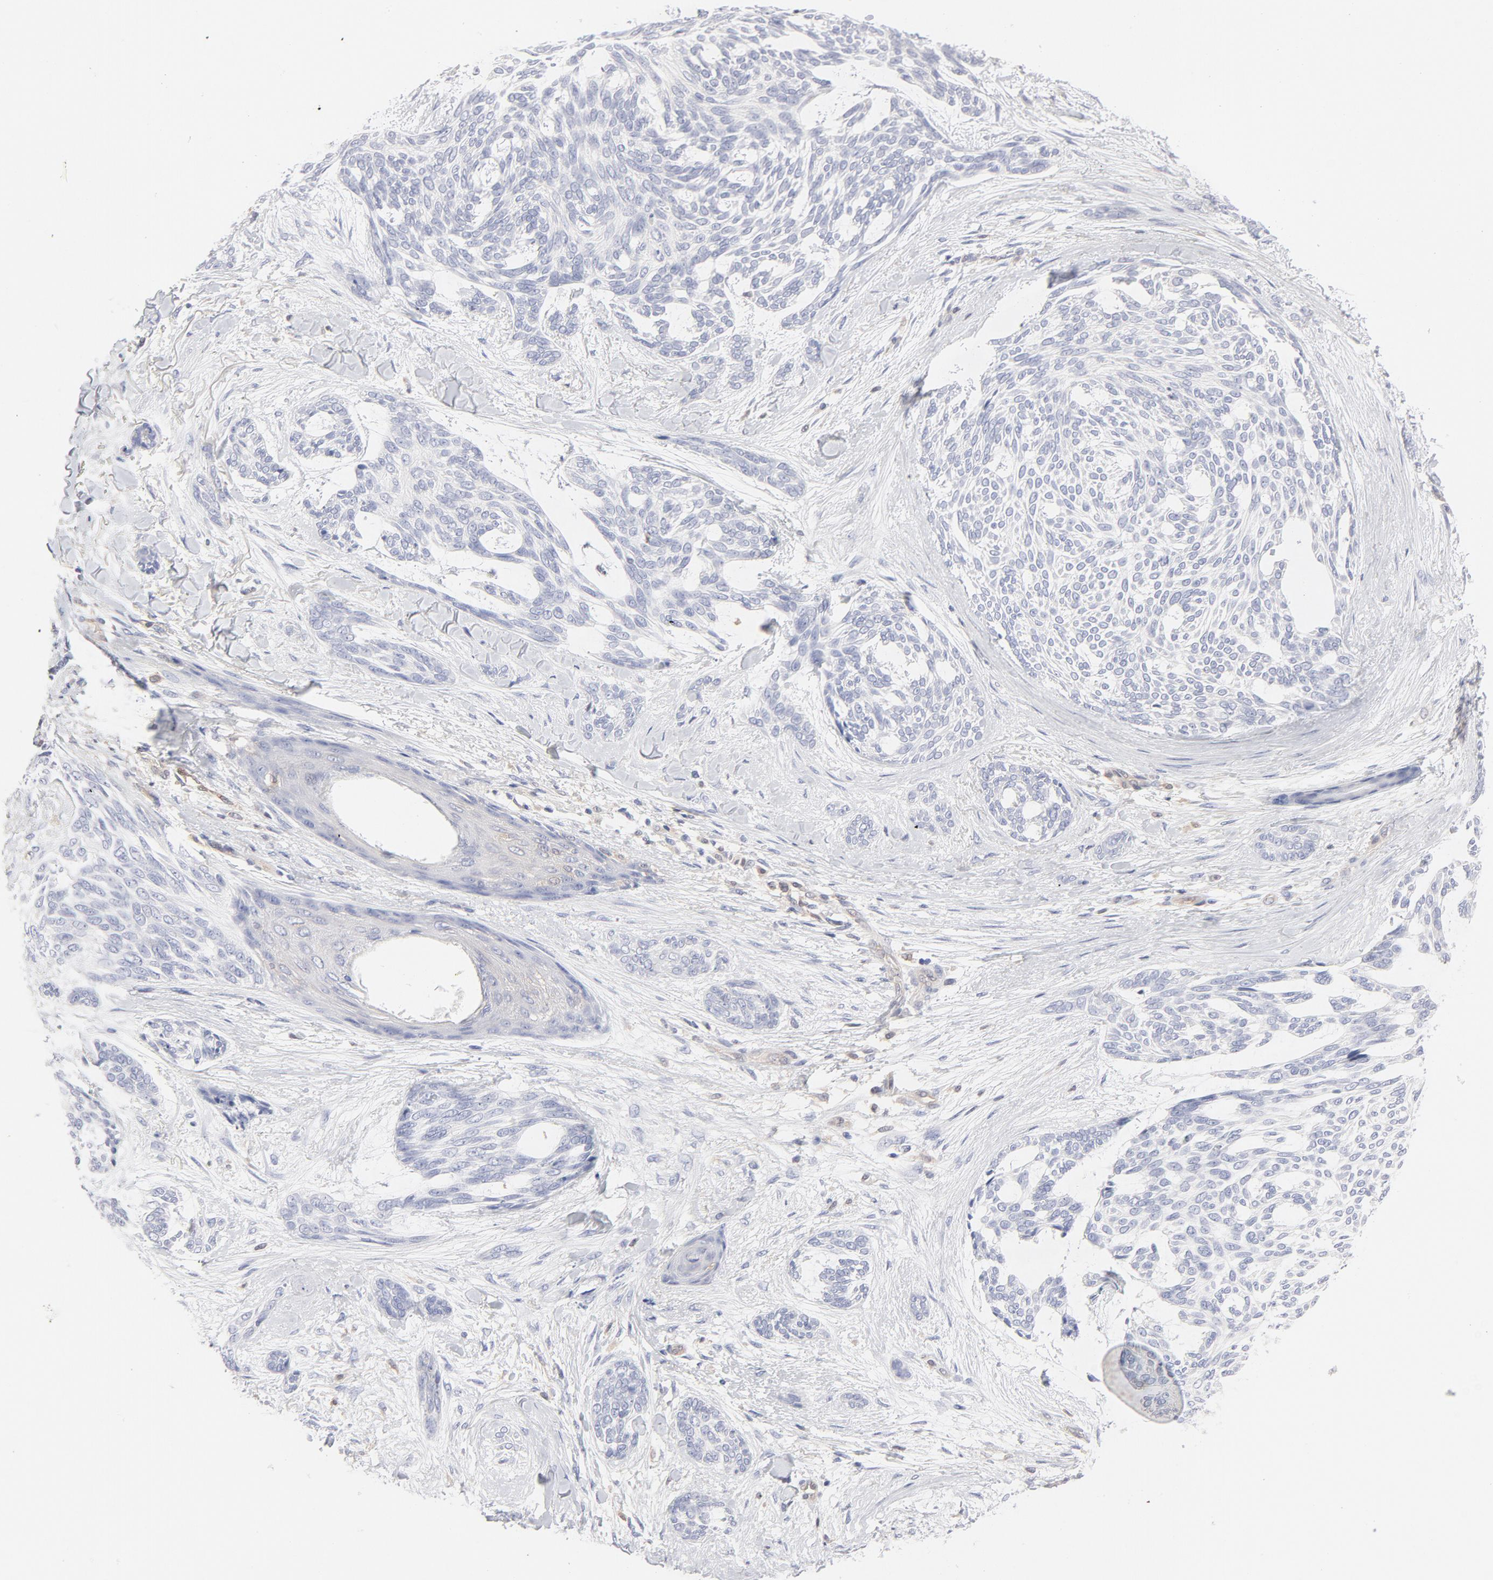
{"staining": {"intensity": "negative", "quantity": "none", "location": "none"}, "tissue": "skin cancer", "cell_type": "Tumor cells", "image_type": "cancer", "snomed": [{"axis": "morphology", "description": "Normal tissue, NOS"}, {"axis": "morphology", "description": "Basal cell carcinoma"}, {"axis": "topography", "description": "Skin"}], "caption": "Protein analysis of skin basal cell carcinoma exhibits no significant staining in tumor cells. Brightfield microscopy of immunohistochemistry stained with DAB (brown) and hematoxylin (blue), captured at high magnification.", "gene": "ARRB1", "patient": {"sex": "female", "age": 71}}